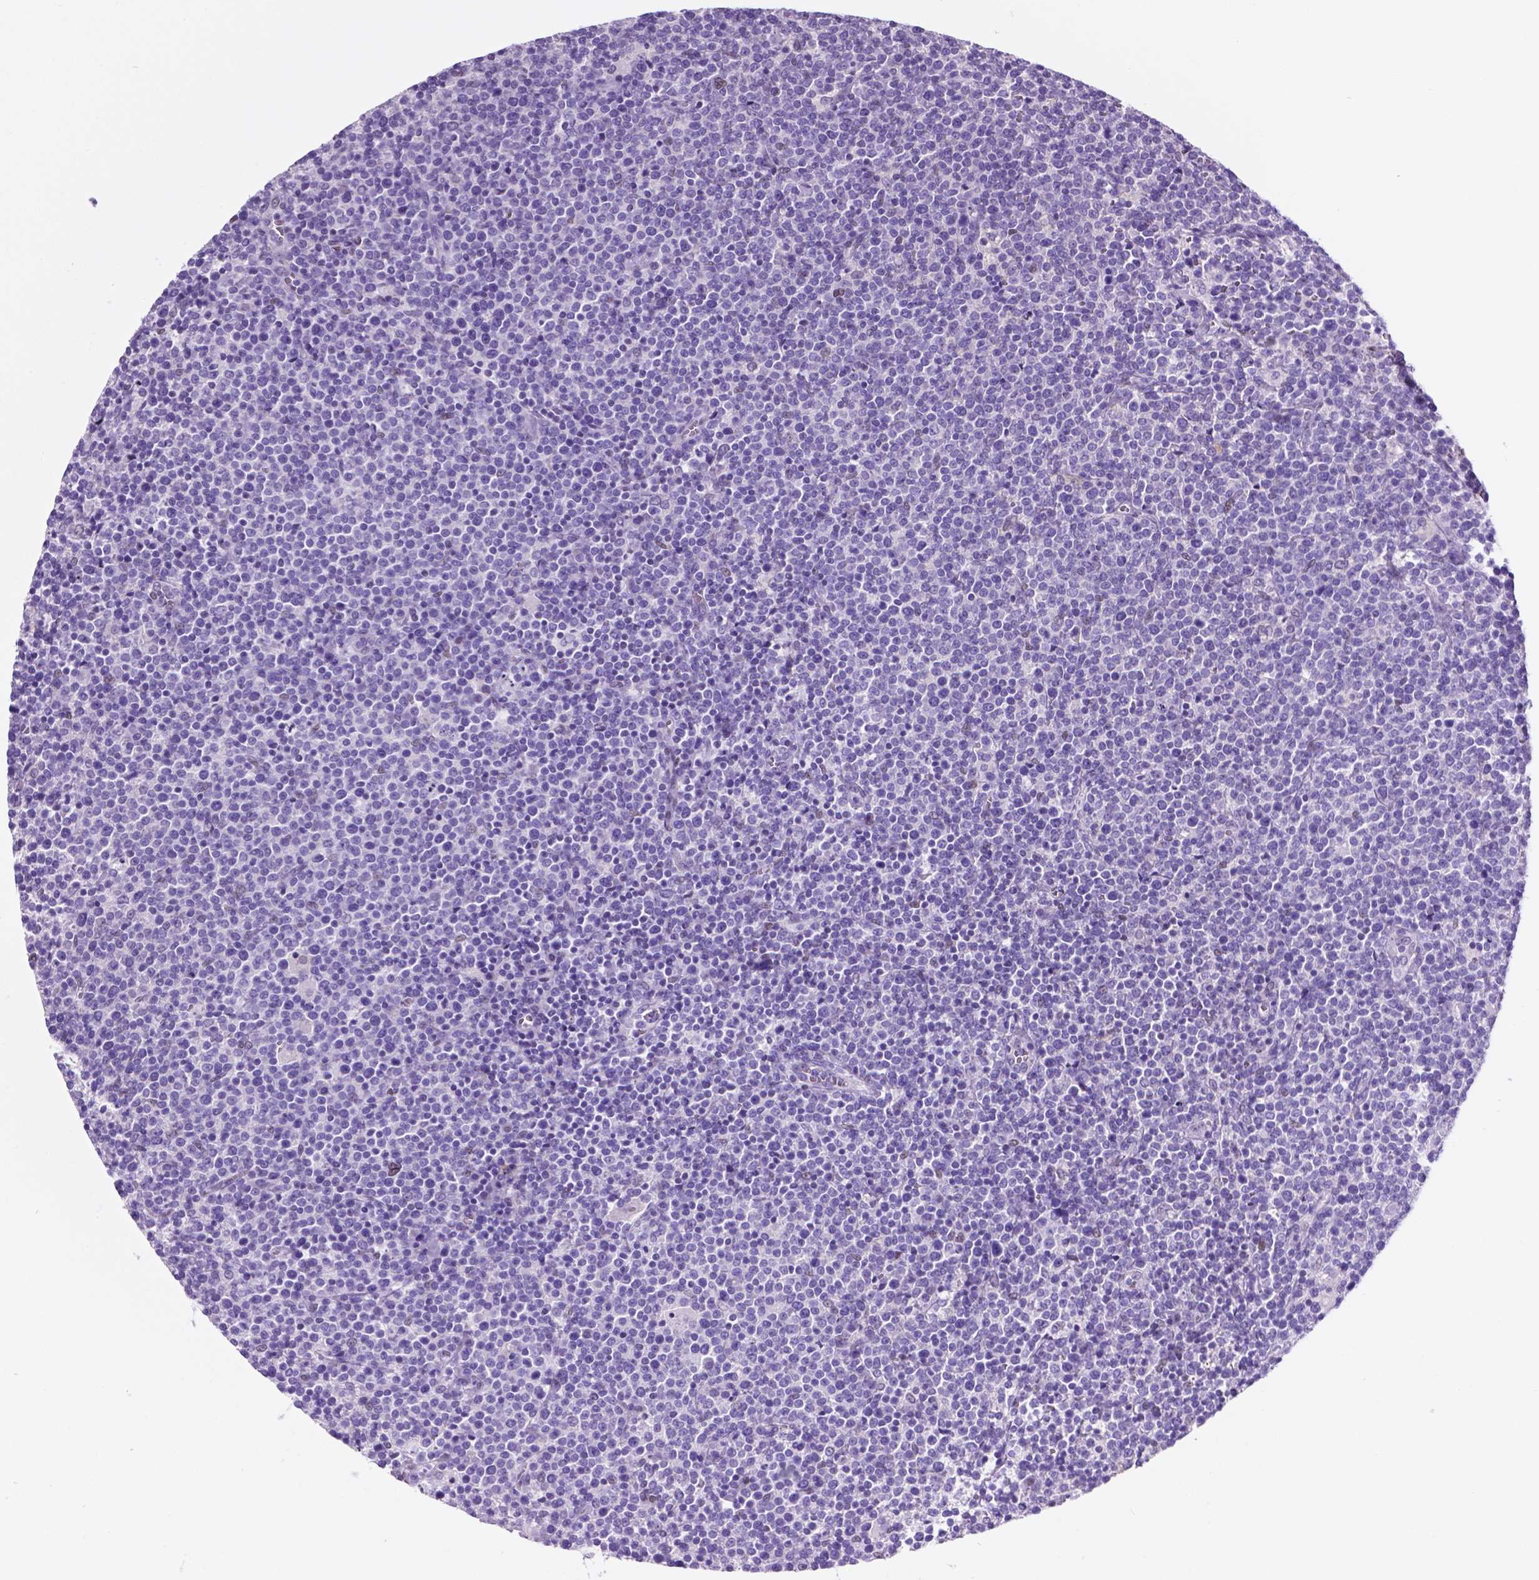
{"staining": {"intensity": "negative", "quantity": "none", "location": "none"}, "tissue": "lymphoma", "cell_type": "Tumor cells", "image_type": "cancer", "snomed": [{"axis": "morphology", "description": "Malignant lymphoma, non-Hodgkin's type, High grade"}, {"axis": "topography", "description": "Lymph node"}], "caption": "Immunohistochemistry (IHC) of human high-grade malignant lymphoma, non-Hodgkin's type demonstrates no positivity in tumor cells.", "gene": "TMEM210", "patient": {"sex": "male", "age": 61}}